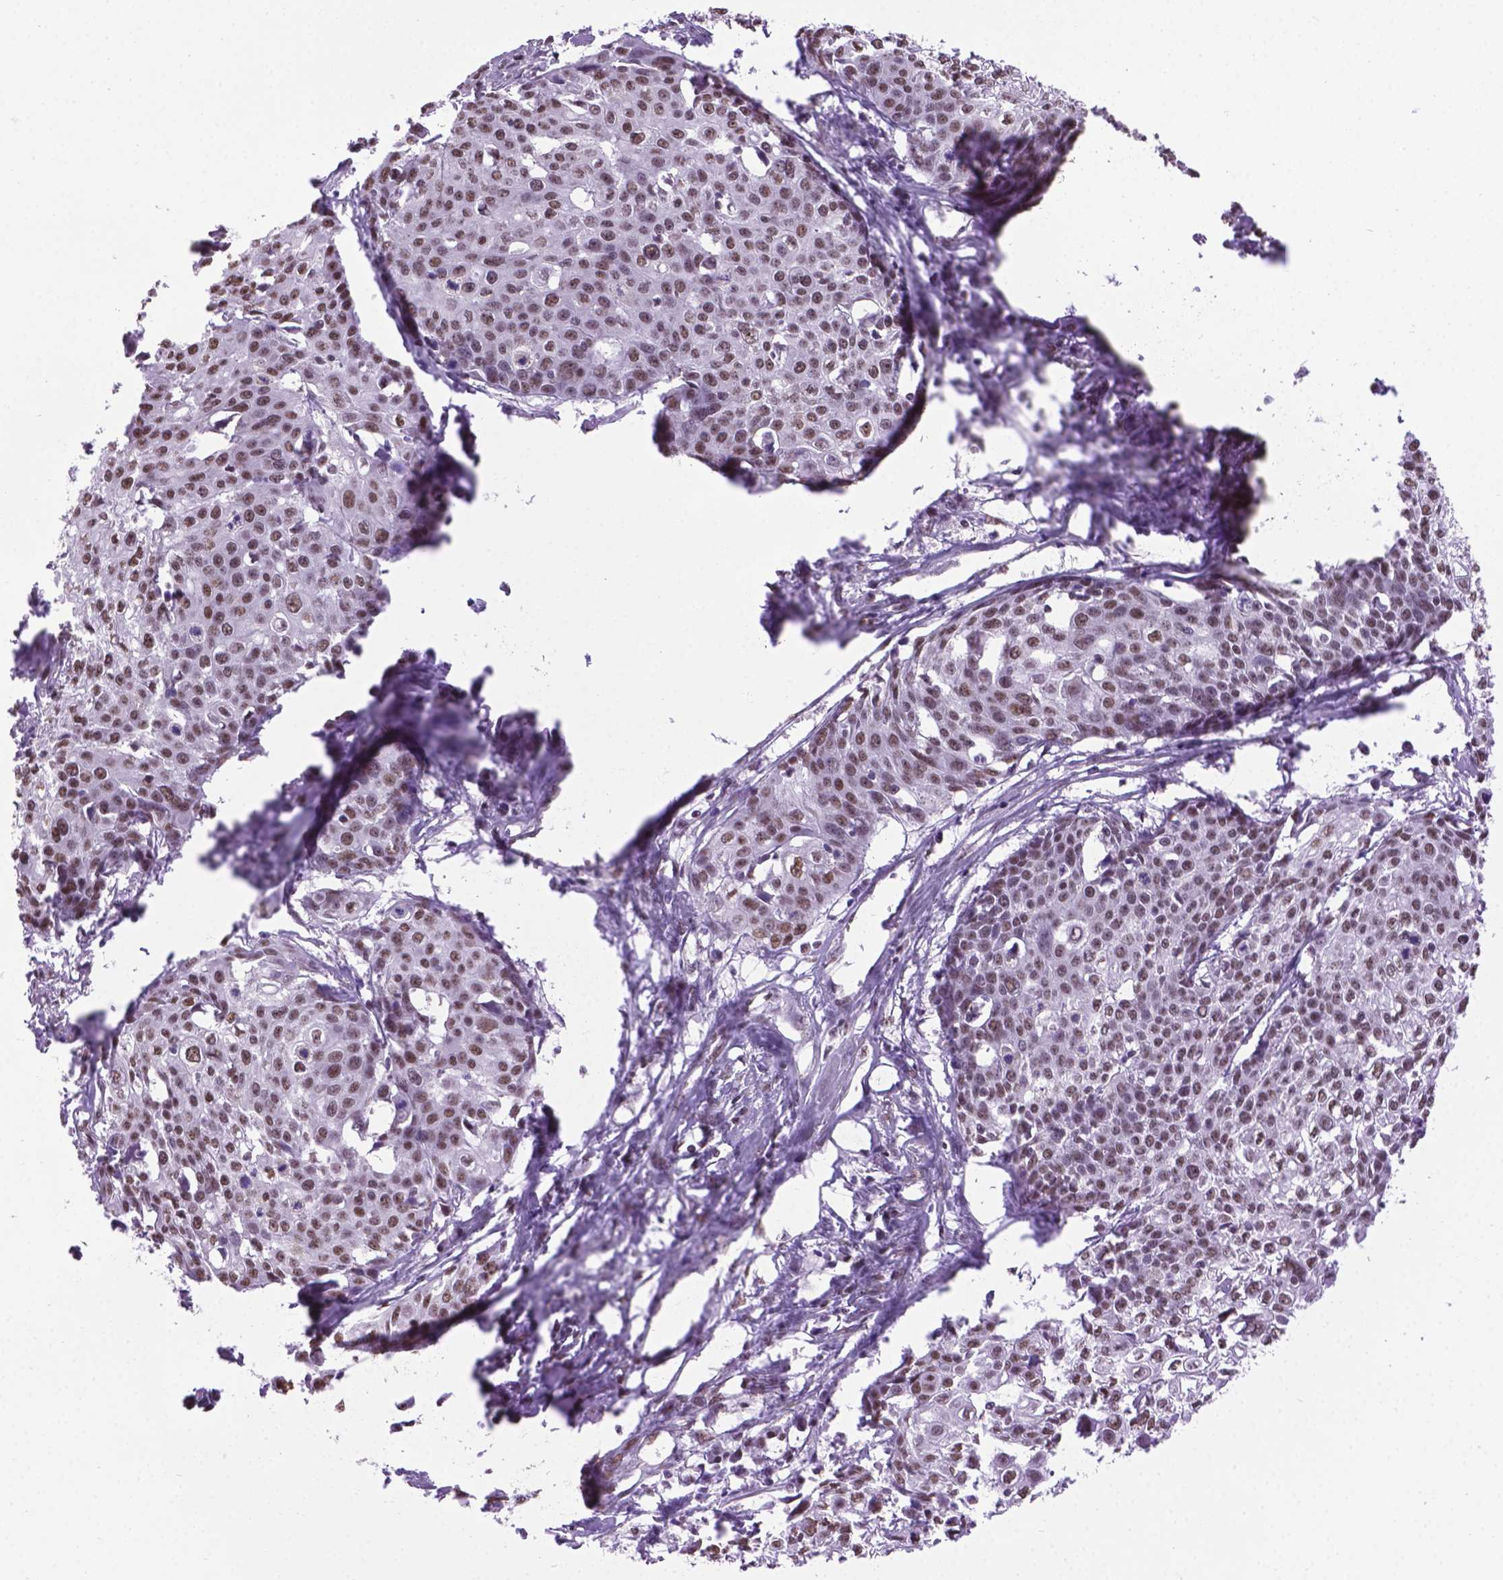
{"staining": {"intensity": "moderate", "quantity": ">75%", "location": "nuclear"}, "tissue": "cervical cancer", "cell_type": "Tumor cells", "image_type": "cancer", "snomed": [{"axis": "morphology", "description": "Squamous cell carcinoma, NOS"}, {"axis": "topography", "description": "Cervix"}], "caption": "A photomicrograph of cervical cancer stained for a protein displays moderate nuclear brown staining in tumor cells.", "gene": "ABI2", "patient": {"sex": "female", "age": 39}}